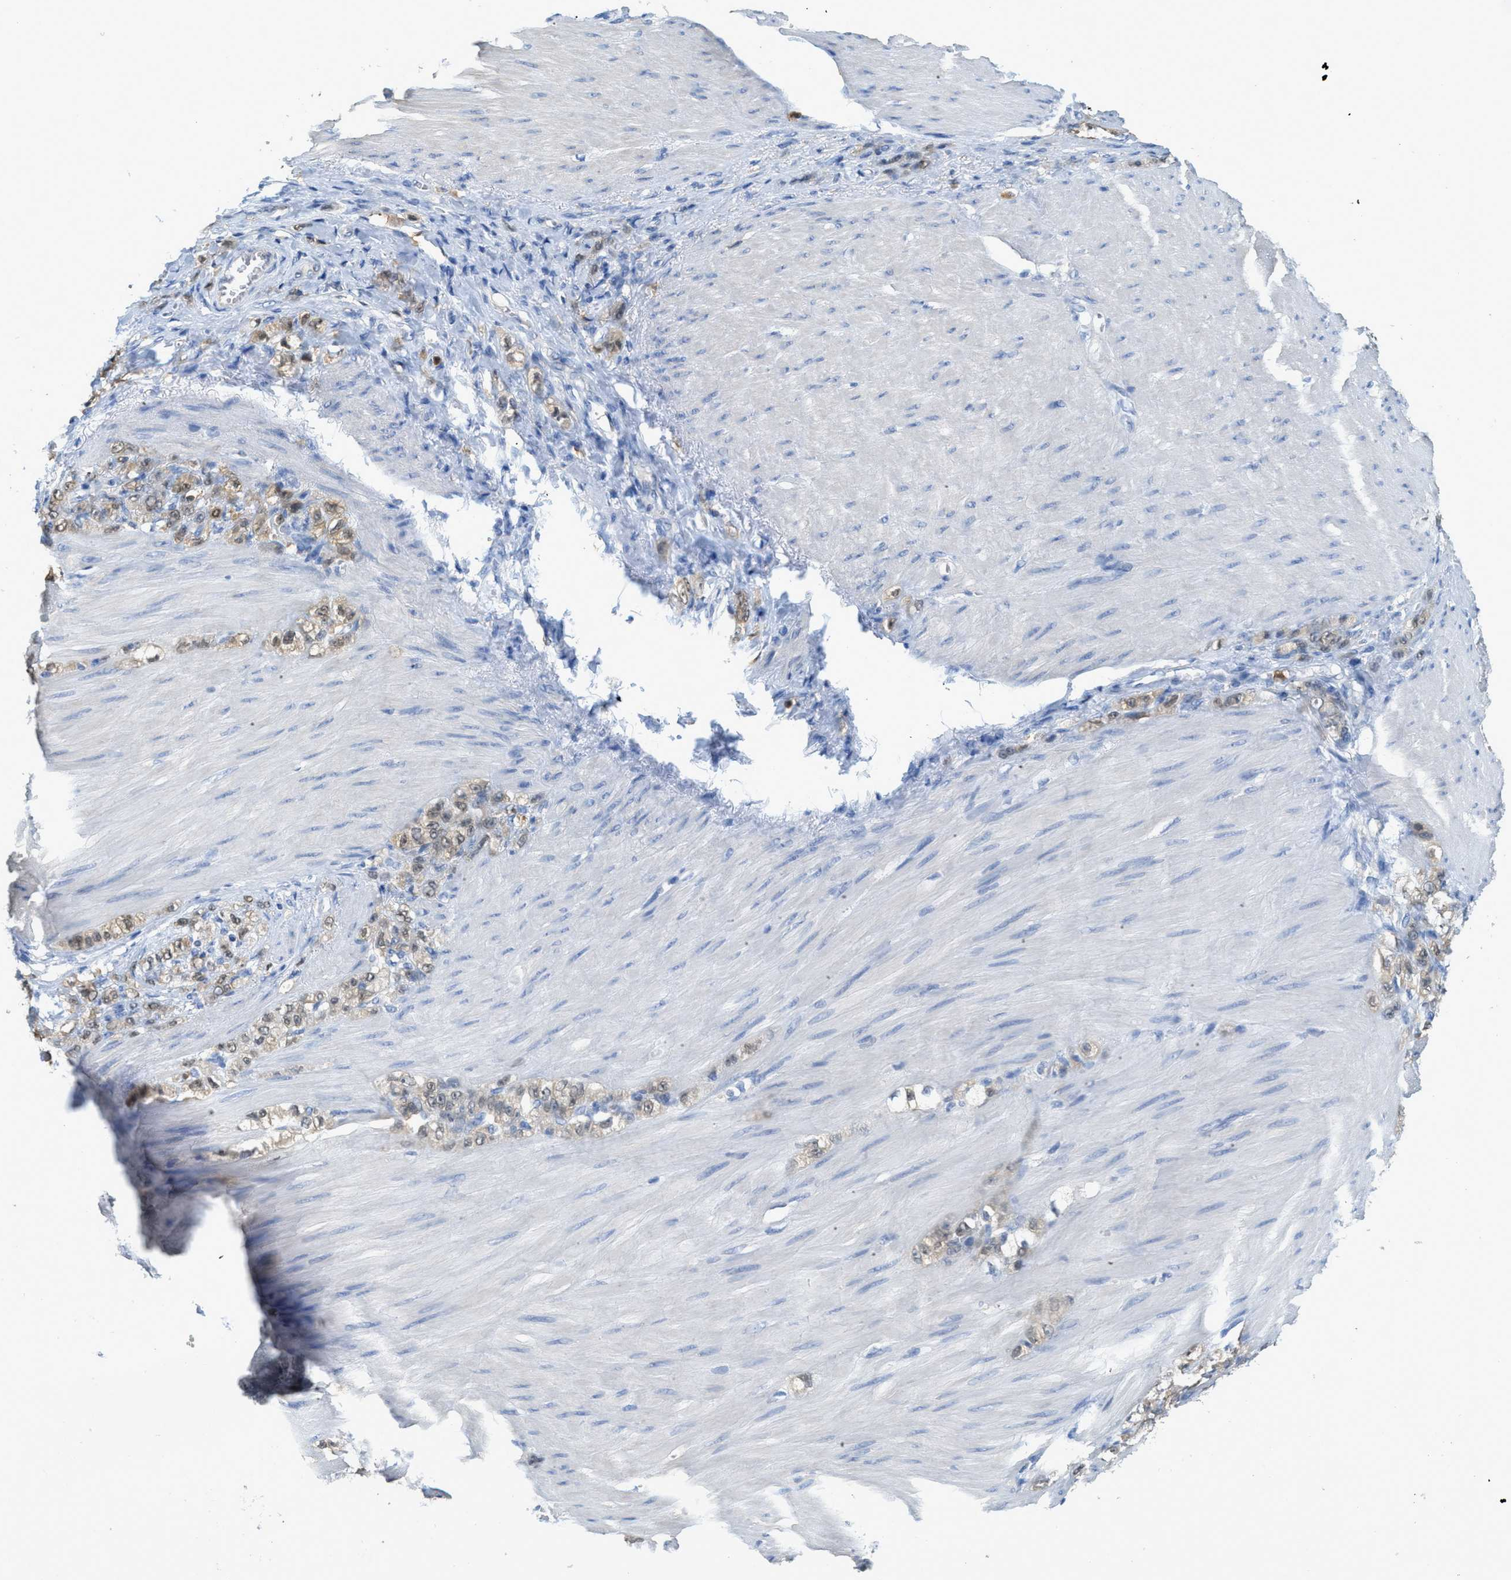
{"staining": {"intensity": "weak", "quantity": ">75%", "location": "cytoplasmic/membranous,nuclear"}, "tissue": "stomach cancer", "cell_type": "Tumor cells", "image_type": "cancer", "snomed": [{"axis": "morphology", "description": "Normal tissue, NOS"}, {"axis": "morphology", "description": "Adenocarcinoma, NOS"}, {"axis": "topography", "description": "Stomach"}], "caption": "A high-resolution histopathology image shows immunohistochemistry (IHC) staining of adenocarcinoma (stomach), which demonstrates weak cytoplasmic/membranous and nuclear staining in about >75% of tumor cells.", "gene": "SERPINB1", "patient": {"sex": "male", "age": 82}}